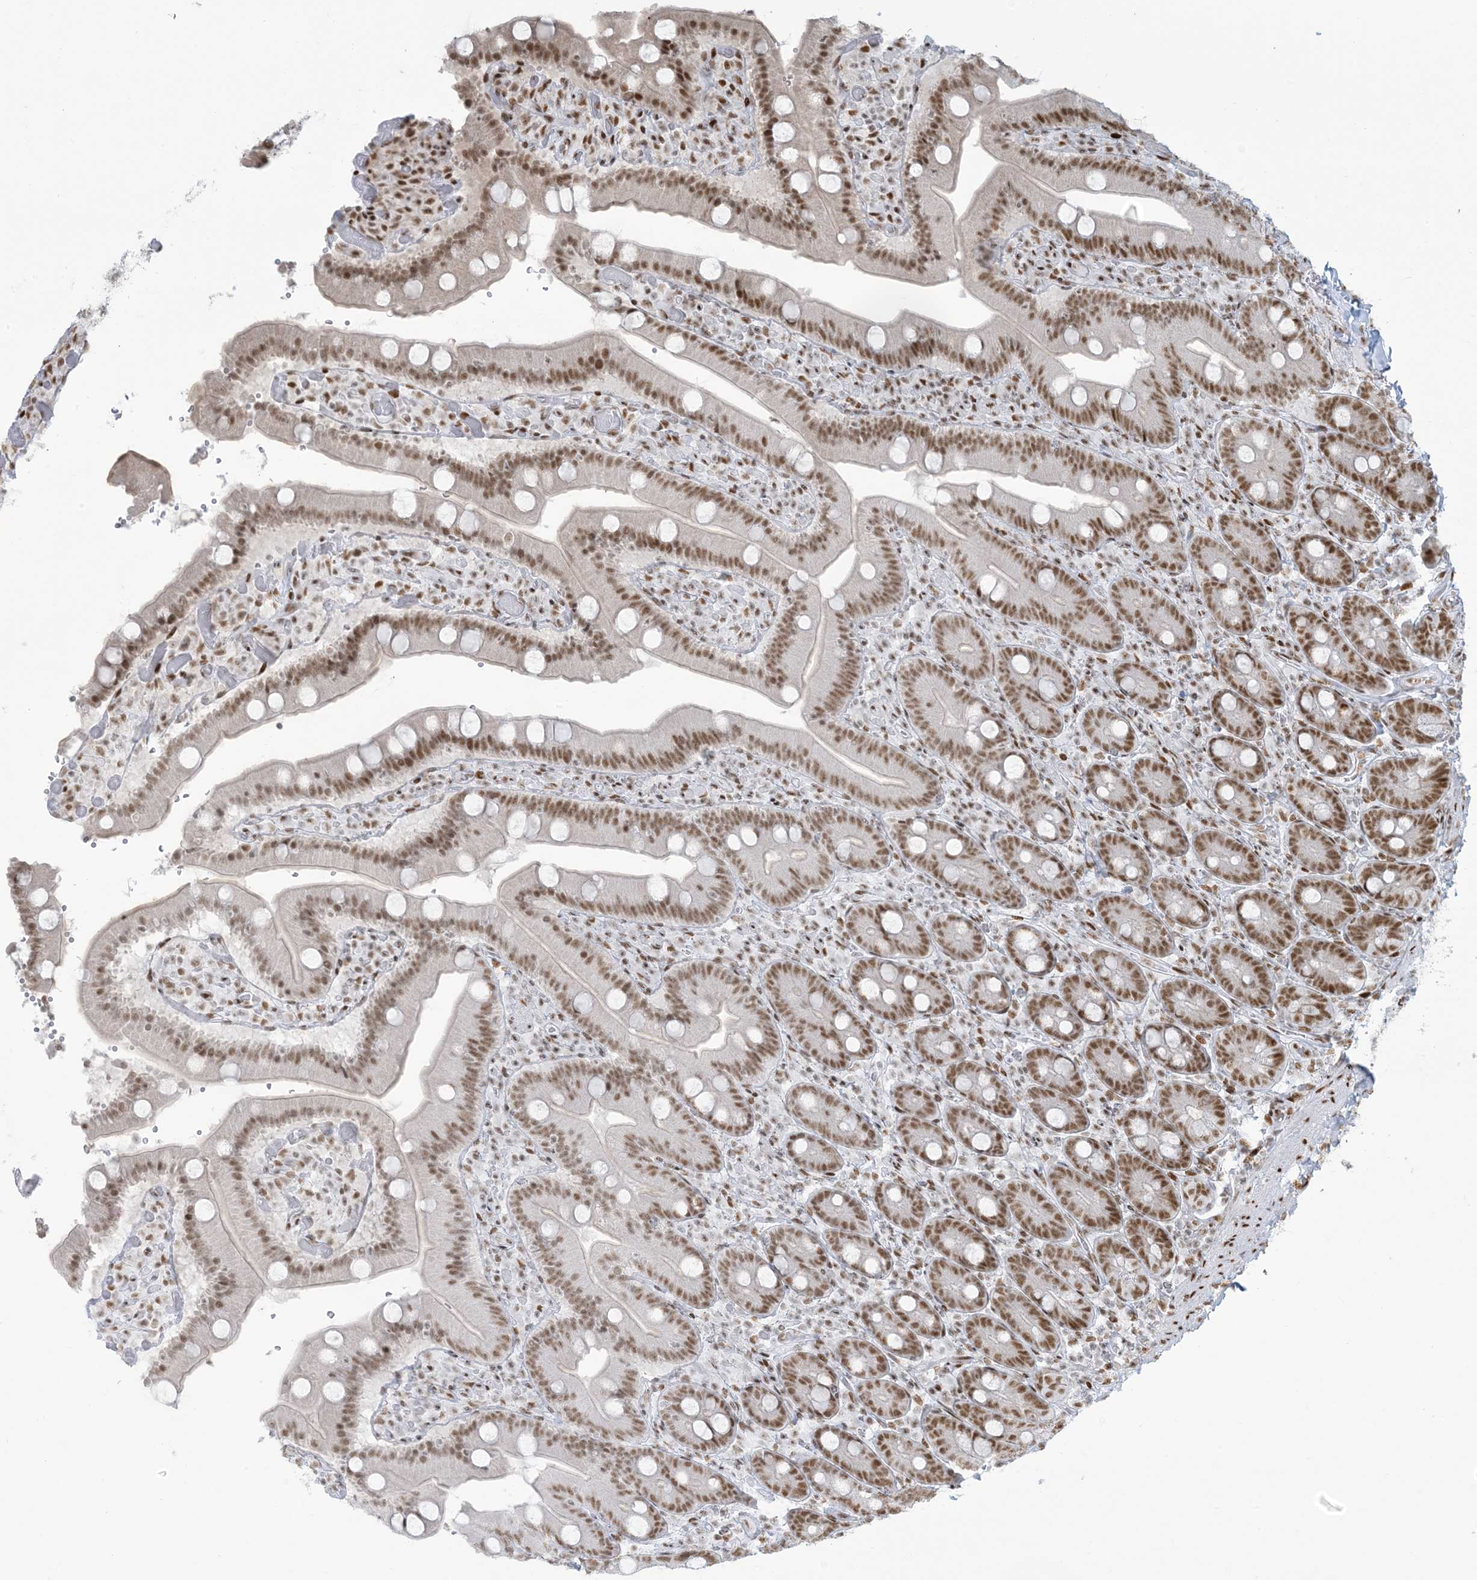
{"staining": {"intensity": "moderate", "quantity": ">75%", "location": "nuclear"}, "tissue": "duodenum", "cell_type": "Glandular cells", "image_type": "normal", "snomed": [{"axis": "morphology", "description": "Normal tissue, NOS"}, {"axis": "topography", "description": "Duodenum"}], "caption": "A photomicrograph of human duodenum stained for a protein exhibits moderate nuclear brown staining in glandular cells.", "gene": "STAG1", "patient": {"sex": "female", "age": 62}}